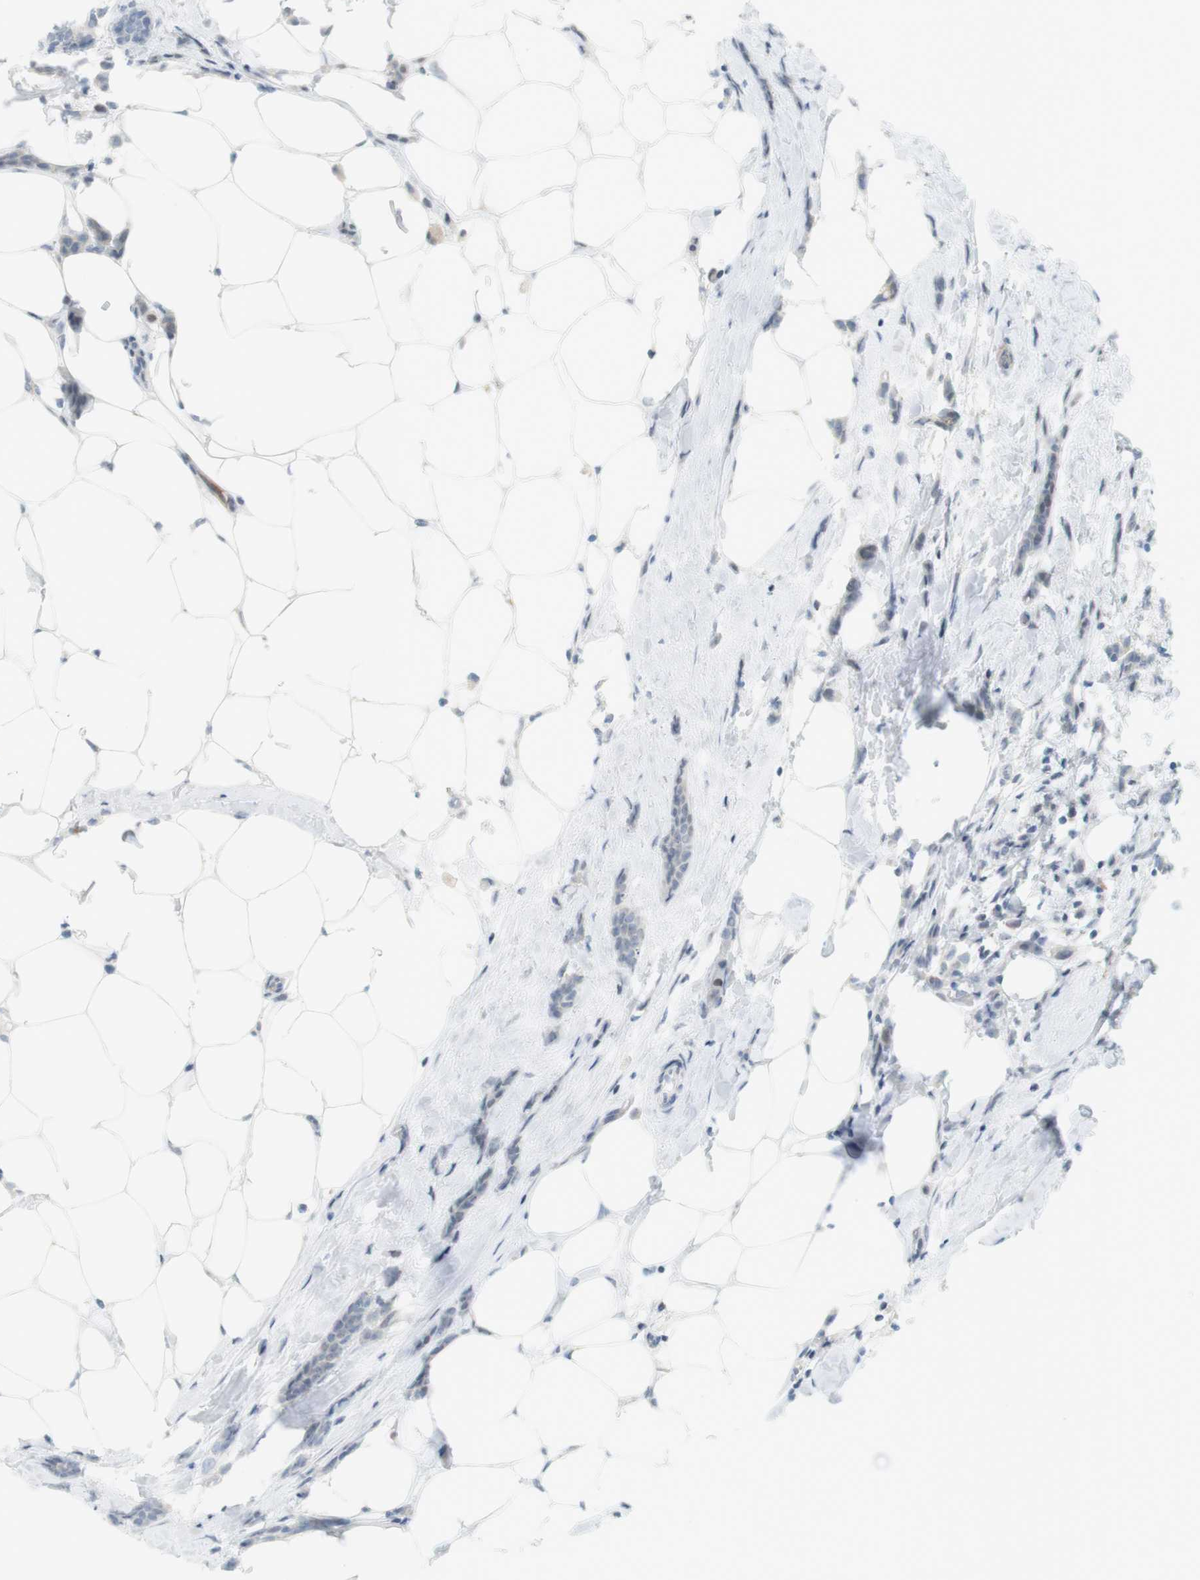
{"staining": {"intensity": "negative", "quantity": "none", "location": "none"}, "tissue": "breast cancer", "cell_type": "Tumor cells", "image_type": "cancer", "snomed": [{"axis": "morphology", "description": "Lobular carcinoma, in situ"}, {"axis": "morphology", "description": "Lobular carcinoma"}, {"axis": "topography", "description": "Breast"}], "caption": "Tumor cells are negative for protein expression in human breast cancer (lobular carcinoma in situ).", "gene": "DMC1", "patient": {"sex": "female", "age": 41}}